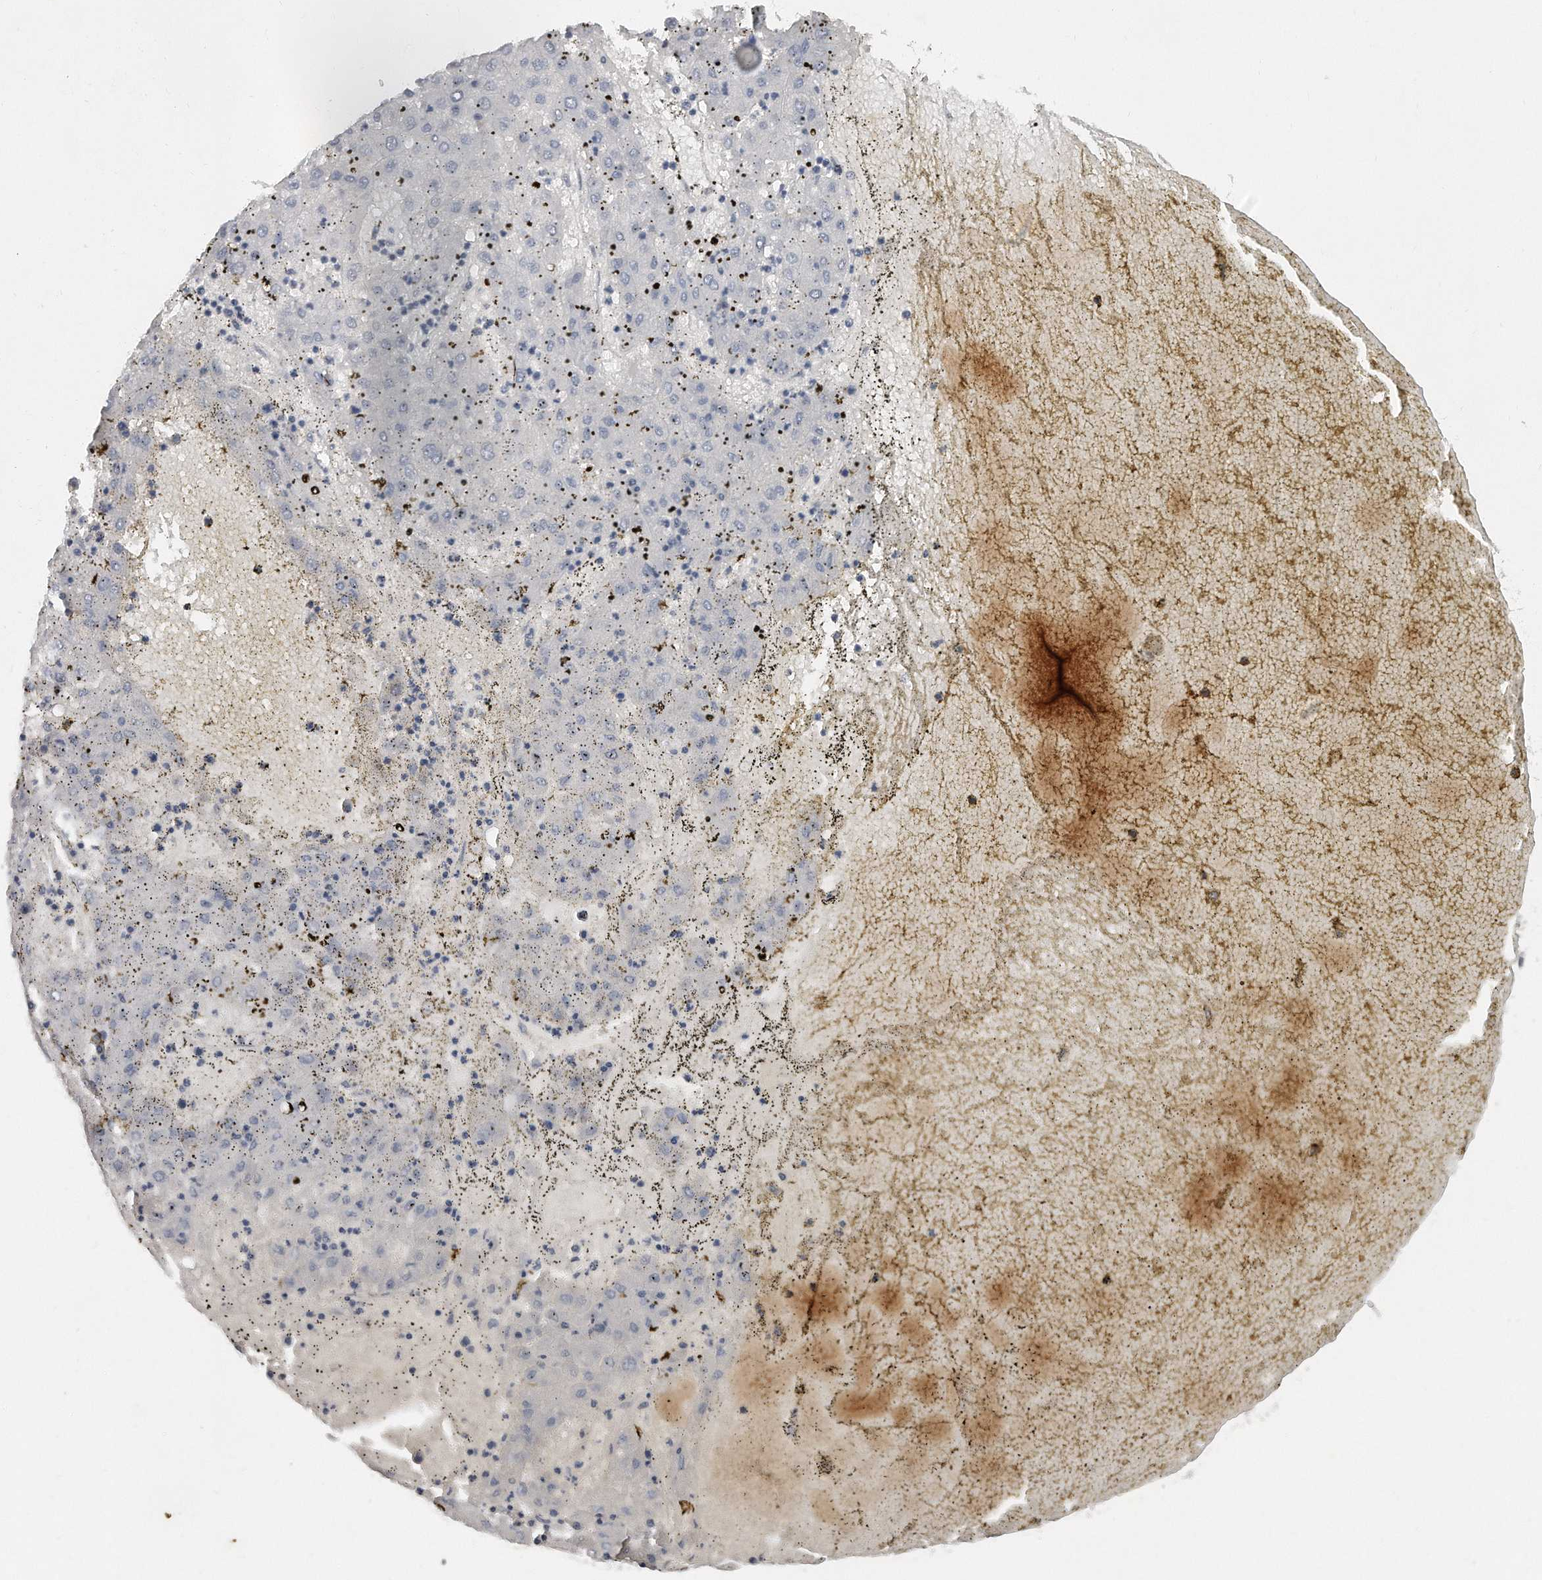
{"staining": {"intensity": "negative", "quantity": "none", "location": "none"}, "tissue": "liver cancer", "cell_type": "Tumor cells", "image_type": "cancer", "snomed": [{"axis": "morphology", "description": "Carcinoma, Hepatocellular, NOS"}, {"axis": "topography", "description": "Liver"}], "caption": "DAB immunohistochemical staining of human liver cancer reveals no significant positivity in tumor cells.", "gene": "CTBP2", "patient": {"sex": "male", "age": 72}}